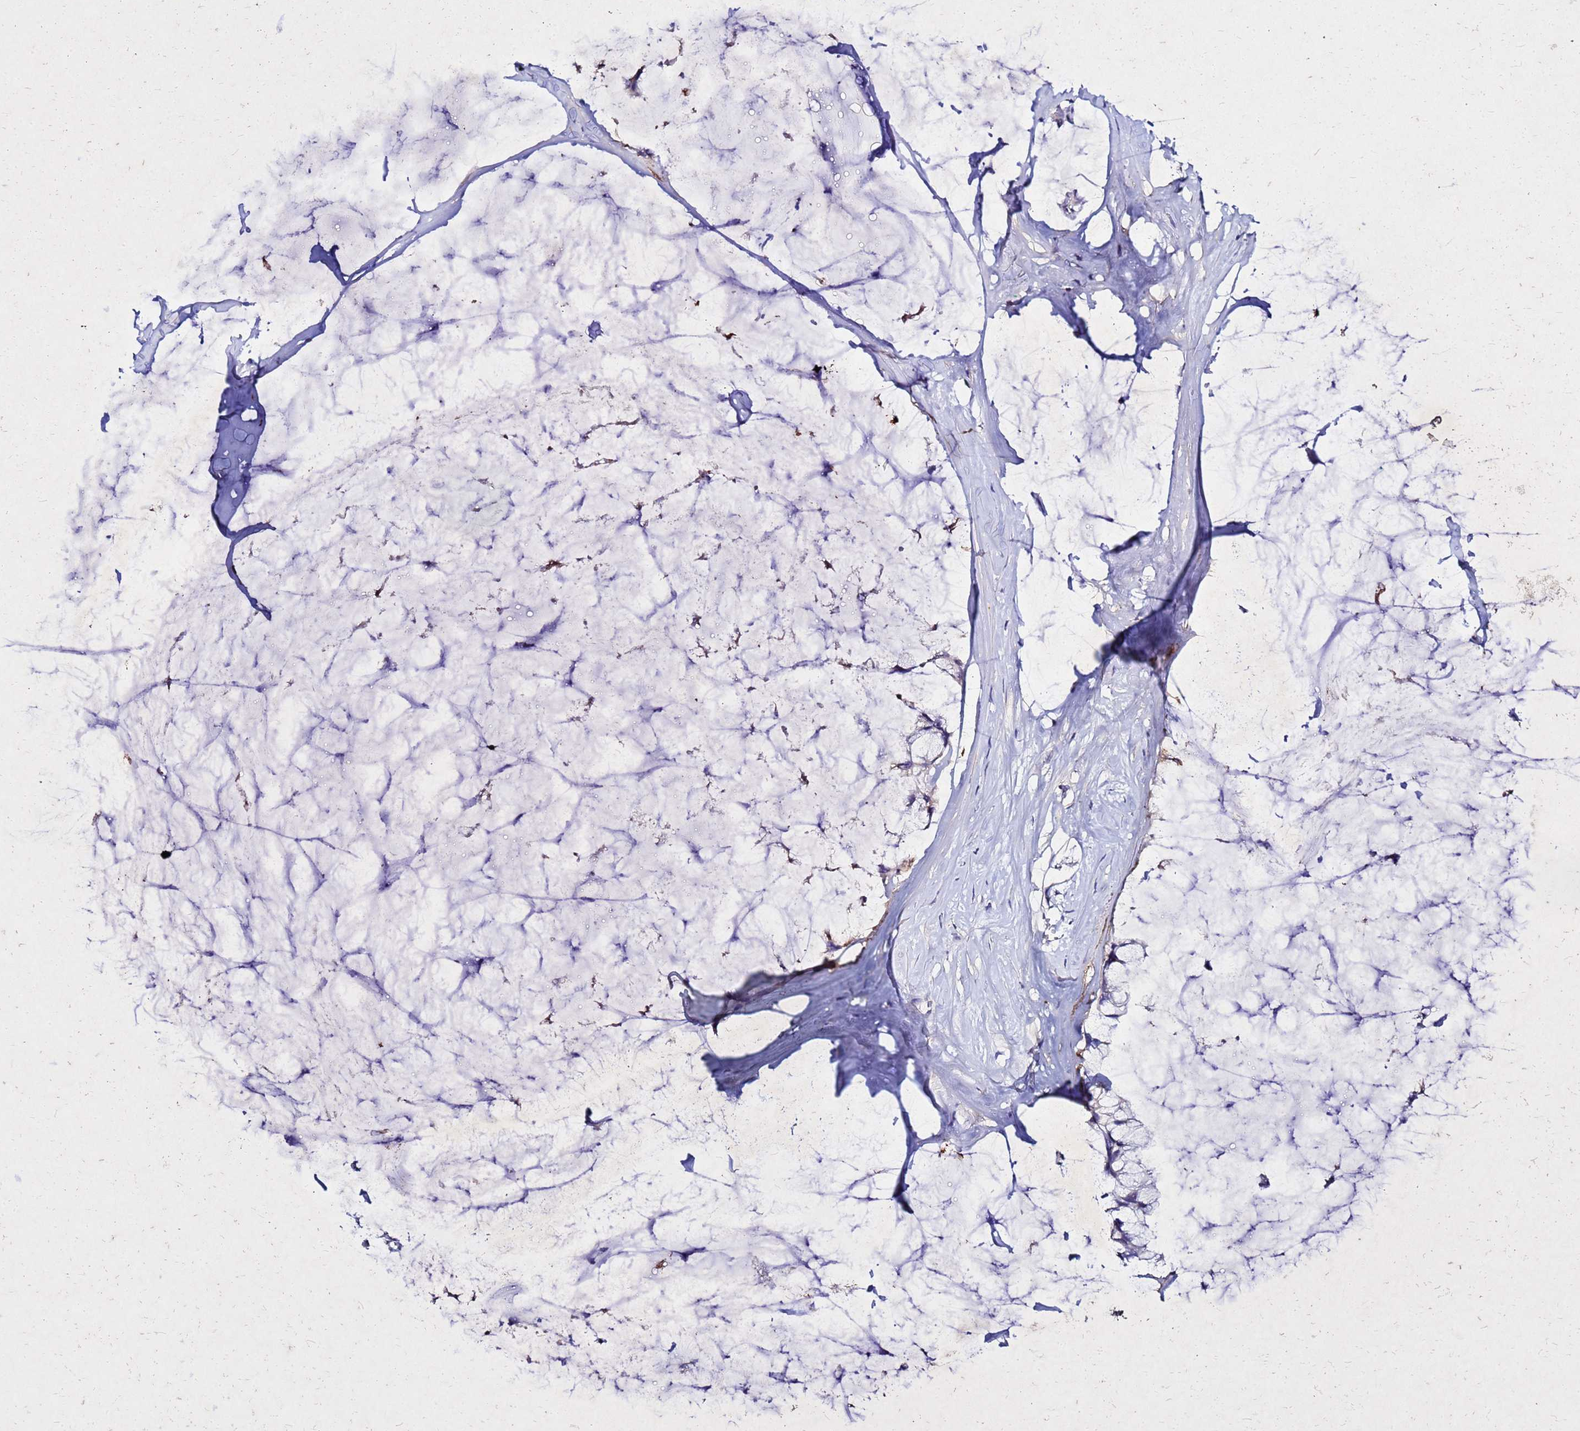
{"staining": {"intensity": "weak", "quantity": "<25%", "location": "cytoplasmic/membranous"}, "tissue": "ovarian cancer", "cell_type": "Tumor cells", "image_type": "cancer", "snomed": [{"axis": "morphology", "description": "Cystadenocarcinoma, mucinous, NOS"}, {"axis": "topography", "description": "Ovary"}], "caption": "The immunohistochemistry (IHC) photomicrograph has no significant expression in tumor cells of mucinous cystadenocarcinoma (ovarian) tissue.", "gene": "COX14", "patient": {"sex": "female", "age": 39}}